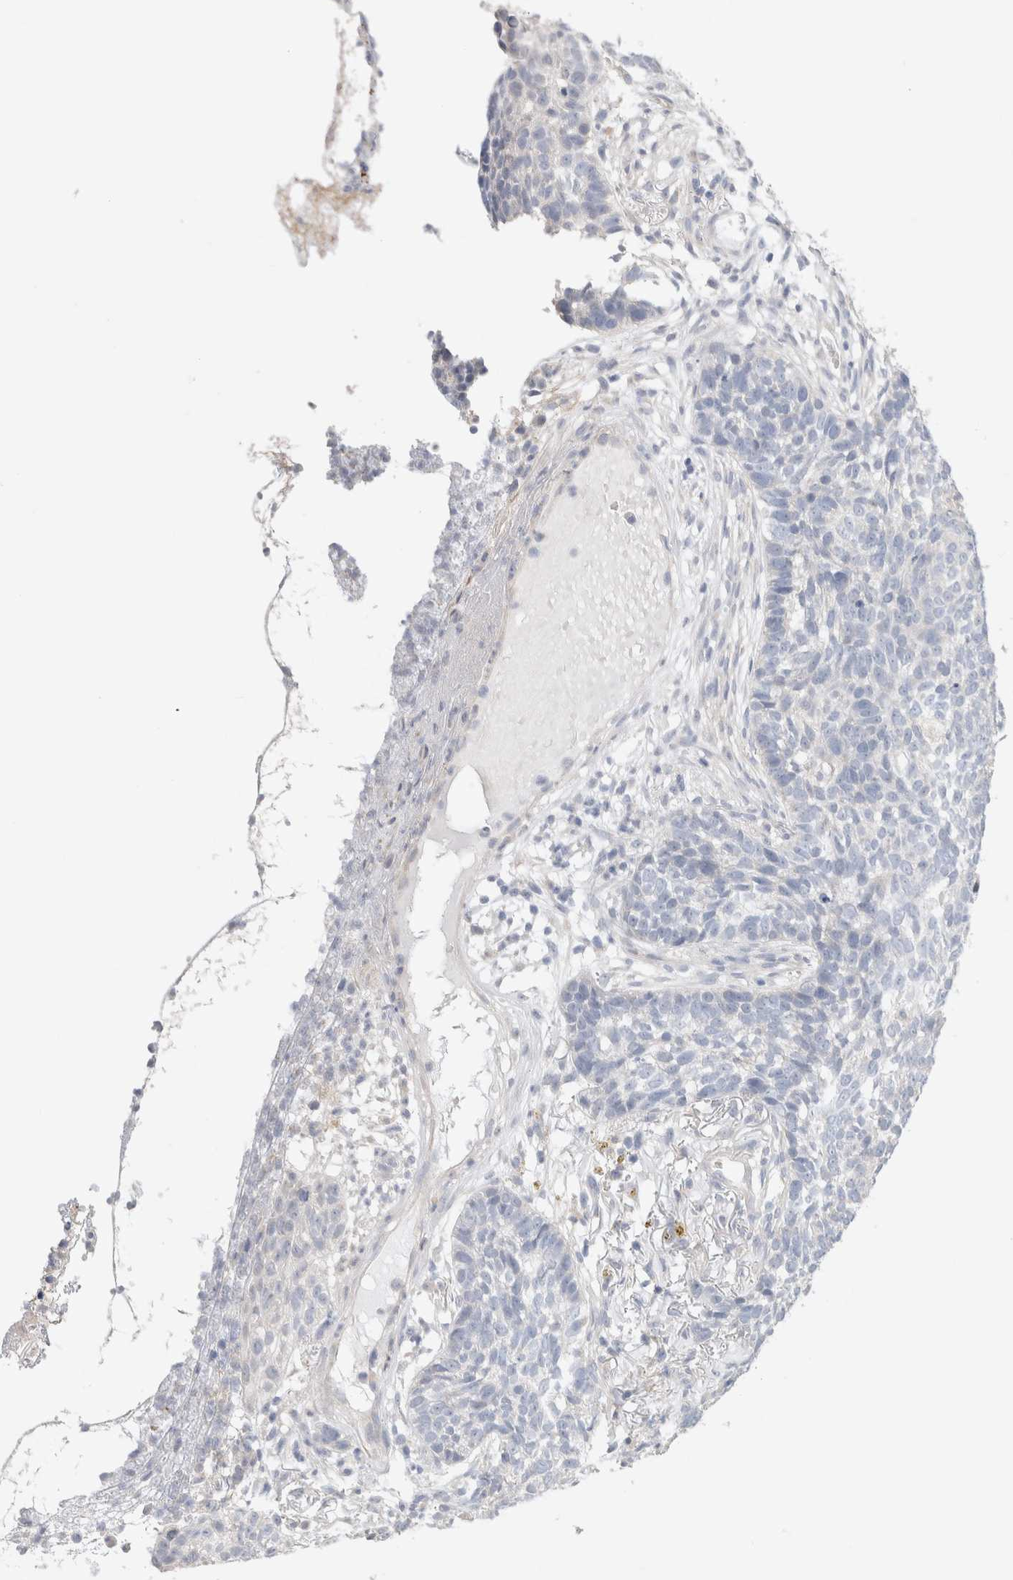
{"staining": {"intensity": "negative", "quantity": "none", "location": "none"}, "tissue": "skin cancer", "cell_type": "Tumor cells", "image_type": "cancer", "snomed": [{"axis": "morphology", "description": "Basal cell carcinoma"}, {"axis": "topography", "description": "Skin"}], "caption": "A micrograph of skin basal cell carcinoma stained for a protein demonstrates no brown staining in tumor cells.", "gene": "DMD", "patient": {"sex": "male", "age": 85}}